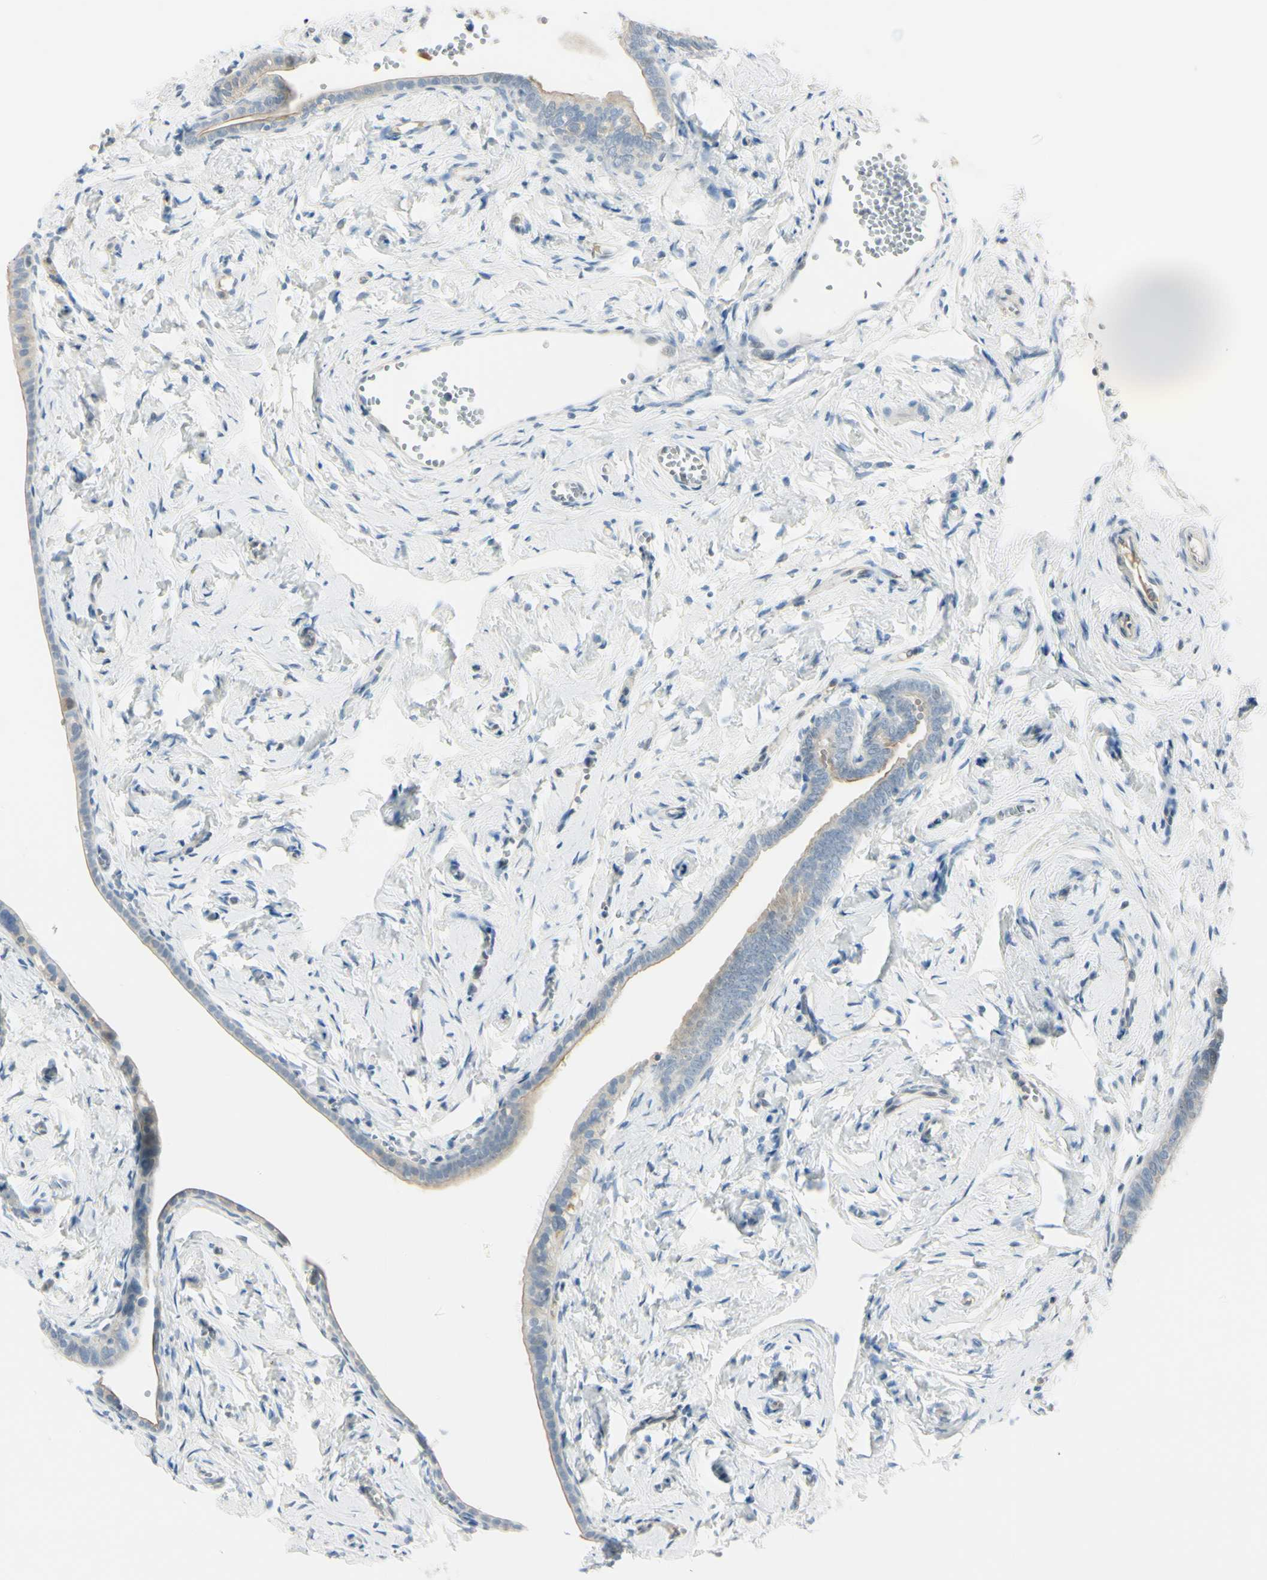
{"staining": {"intensity": "weak", "quantity": "<25%", "location": "cytoplasmic/membranous"}, "tissue": "fallopian tube", "cell_type": "Glandular cells", "image_type": "normal", "snomed": [{"axis": "morphology", "description": "Normal tissue, NOS"}, {"axis": "topography", "description": "Fallopian tube"}], "caption": "DAB (3,3'-diaminobenzidine) immunohistochemical staining of benign human fallopian tube reveals no significant staining in glandular cells. (DAB (3,3'-diaminobenzidine) immunohistochemistry with hematoxylin counter stain).", "gene": "ASB9", "patient": {"sex": "female", "age": 71}}